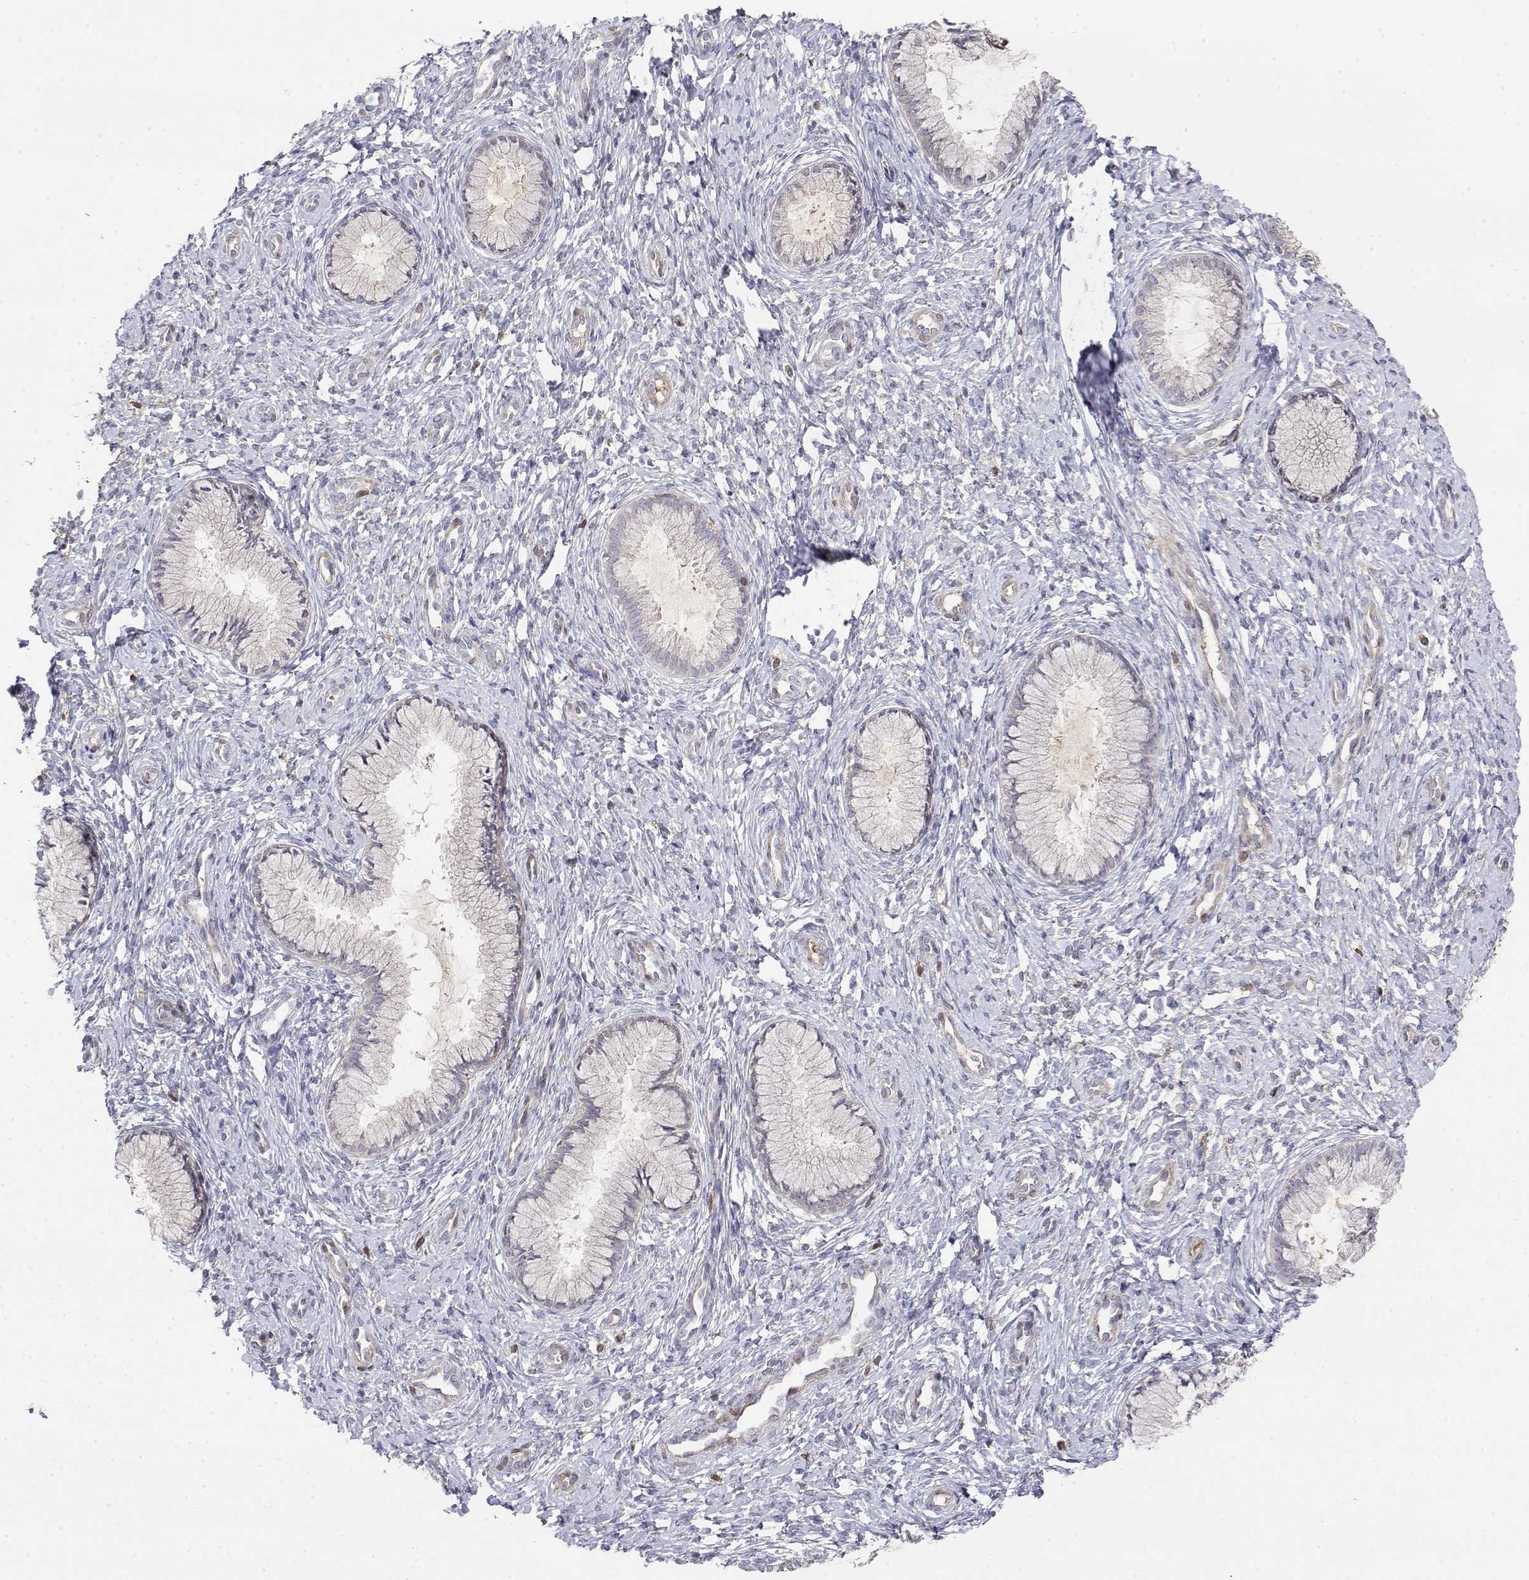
{"staining": {"intensity": "negative", "quantity": "none", "location": "none"}, "tissue": "cervix", "cell_type": "Glandular cells", "image_type": "normal", "snomed": [{"axis": "morphology", "description": "Normal tissue, NOS"}, {"axis": "topography", "description": "Cervix"}], "caption": "Human cervix stained for a protein using immunohistochemistry reveals no expression in glandular cells.", "gene": "IGFBP4", "patient": {"sex": "female", "age": 37}}